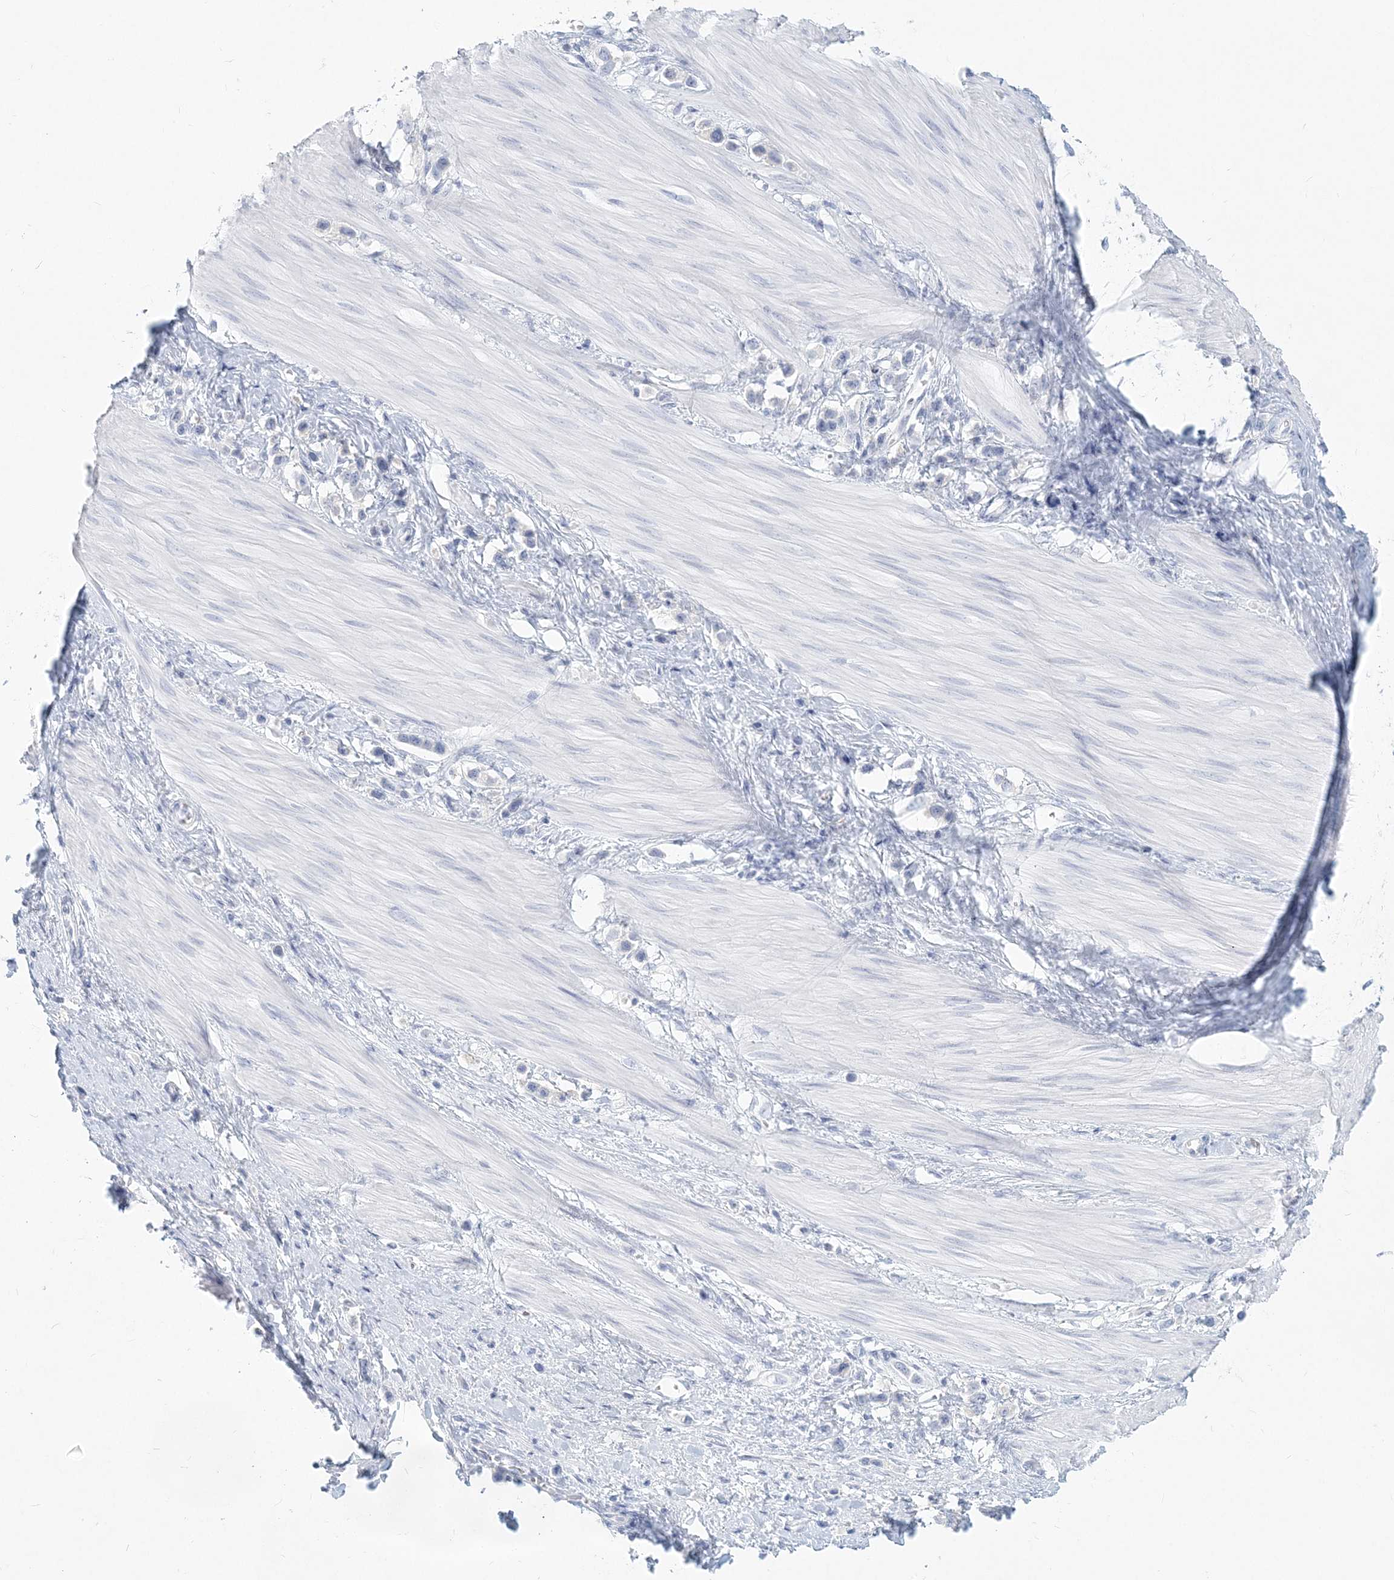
{"staining": {"intensity": "negative", "quantity": "none", "location": "none"}, "tissue": "stomach cancer", "cell_type": "Tumor cells", "image_type": "cancer", "snomed": [{"axis": "morphology", "description": "Adenocarcinoma, NOS"}, {"axis": "topography", "description": "Stomach"}], "caption": "High power microscopy micrograph of an immunohistochemistry (IHC) micrograph of stomach cancer, revealing no significant expression in tumor cells. (IHC, brightfield microscopy, high magnification).", "gene": "CSN1S1", "patient": {"sex": "female", "age": 65}}